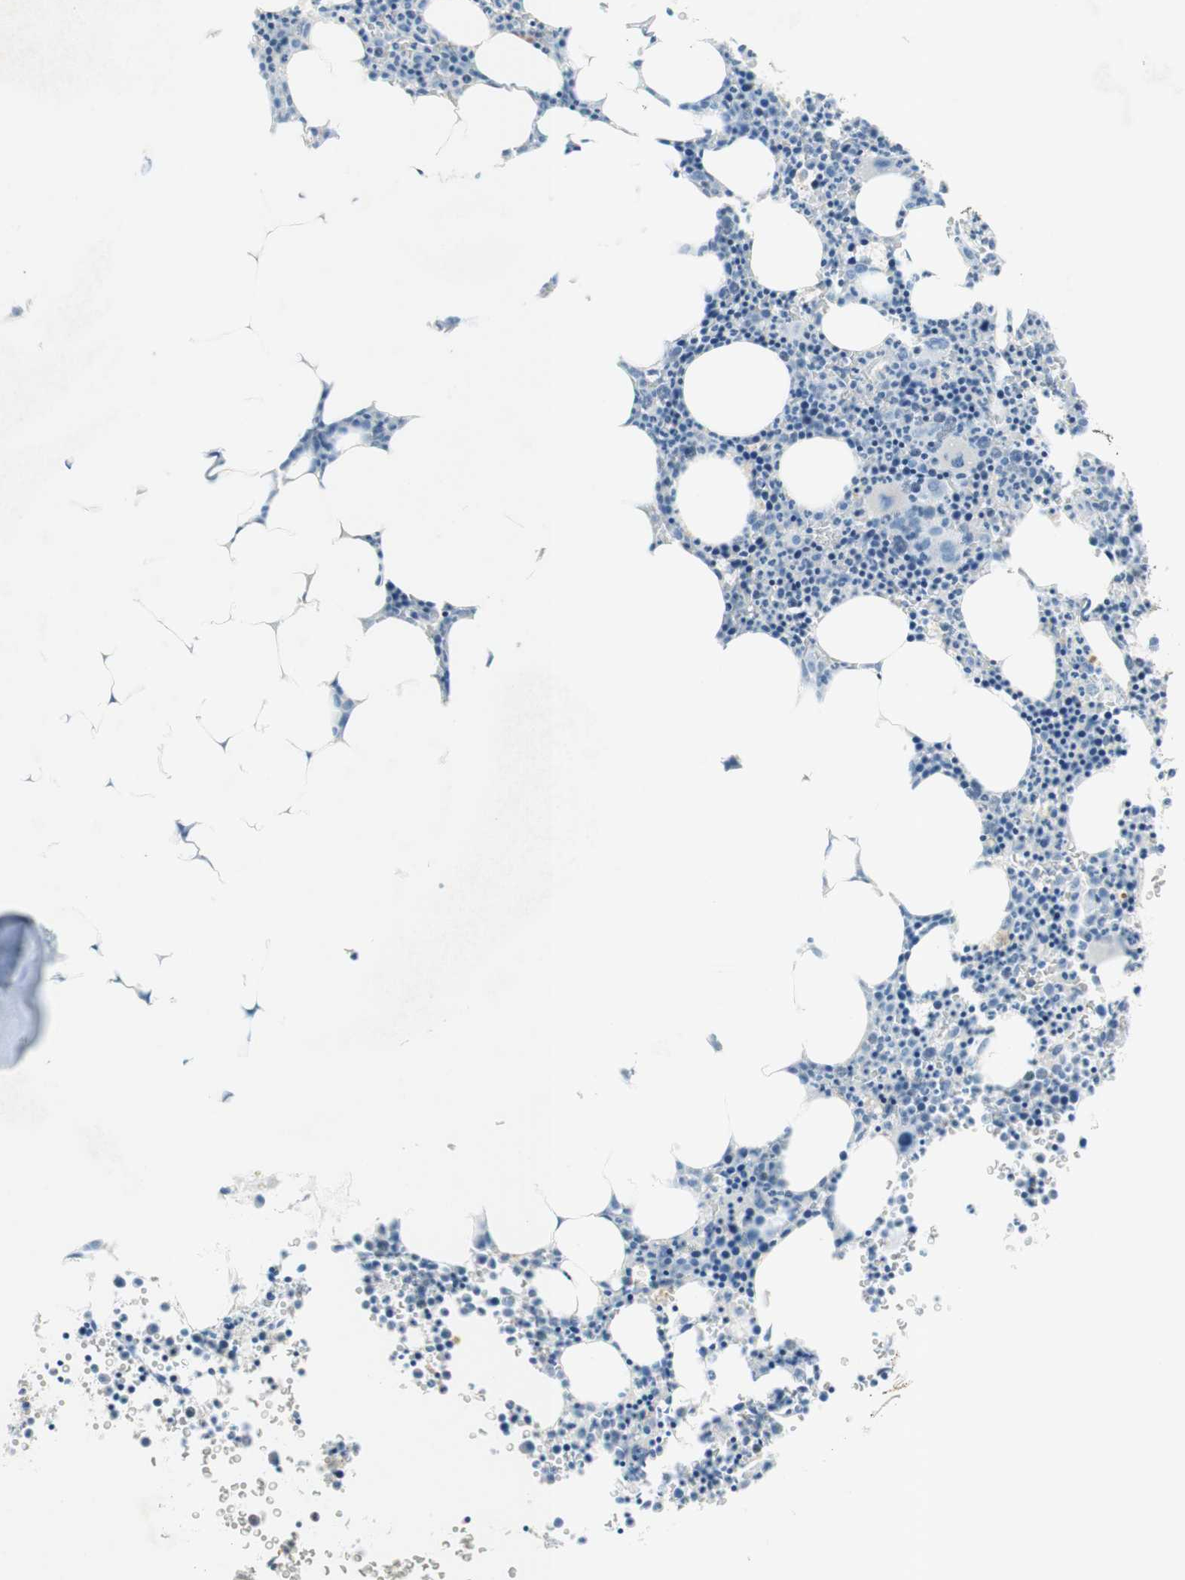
{"staining": {"intensity": "weak", "quantity": "<25%", "location": "cytoplasmic/membranous"}, "tissue": "bone marrow", "cell_type": "Hematopoietic cells", "image_type": "normal", "snomed": [{"axis": "morphology", "description": "Normal tissue, NOS"}, {"axis": "morphology", "description": "Inflammation, NOS"}, {"axis": "topography", "description": "Bone marrow"}], "caption": "This is an immunohistochemistry photomicrograph of unremarkable bone marrow. There is no staining in hematopoietic cells.", "gene": "POLR2J3", "patient": {"sex": "female", "age": 61}}